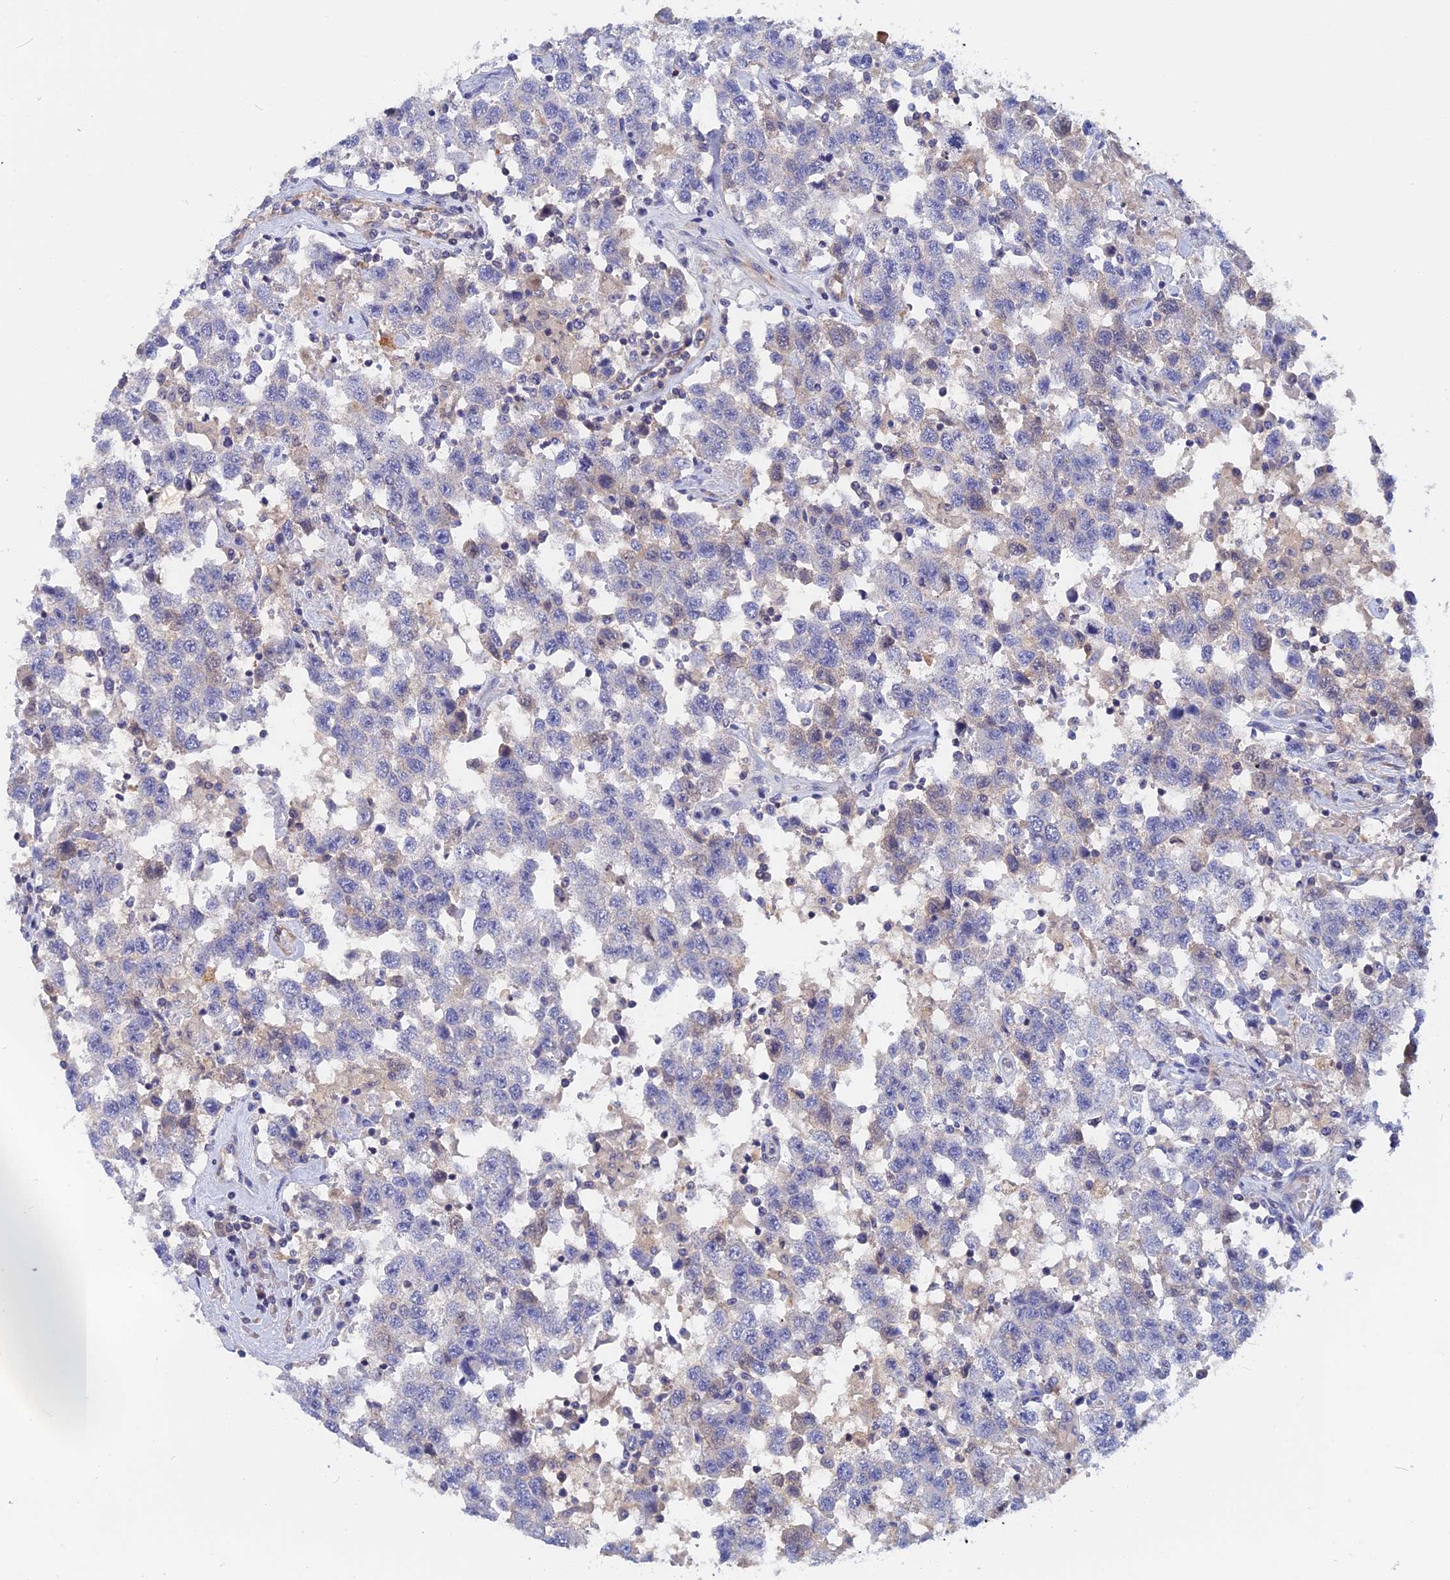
{"staining": {"intensity": "negative", "quantity": "none", "location": "none"}, "tissue": "testis cancer", "cell_type": "Tumor cells", "image_type": "cancer", "snomed": [{"axis": "morphology", "description": "Seminoma, NOS"}, {"axis": "topography", "description": "Testis"}], "caption": "Human testis cancer stained for a protein using immunohistochemistry (IHC) exhibits no staining in tumor cells.", "gene": "ACP7", "patient": {"sex": "male", "age": 41}}